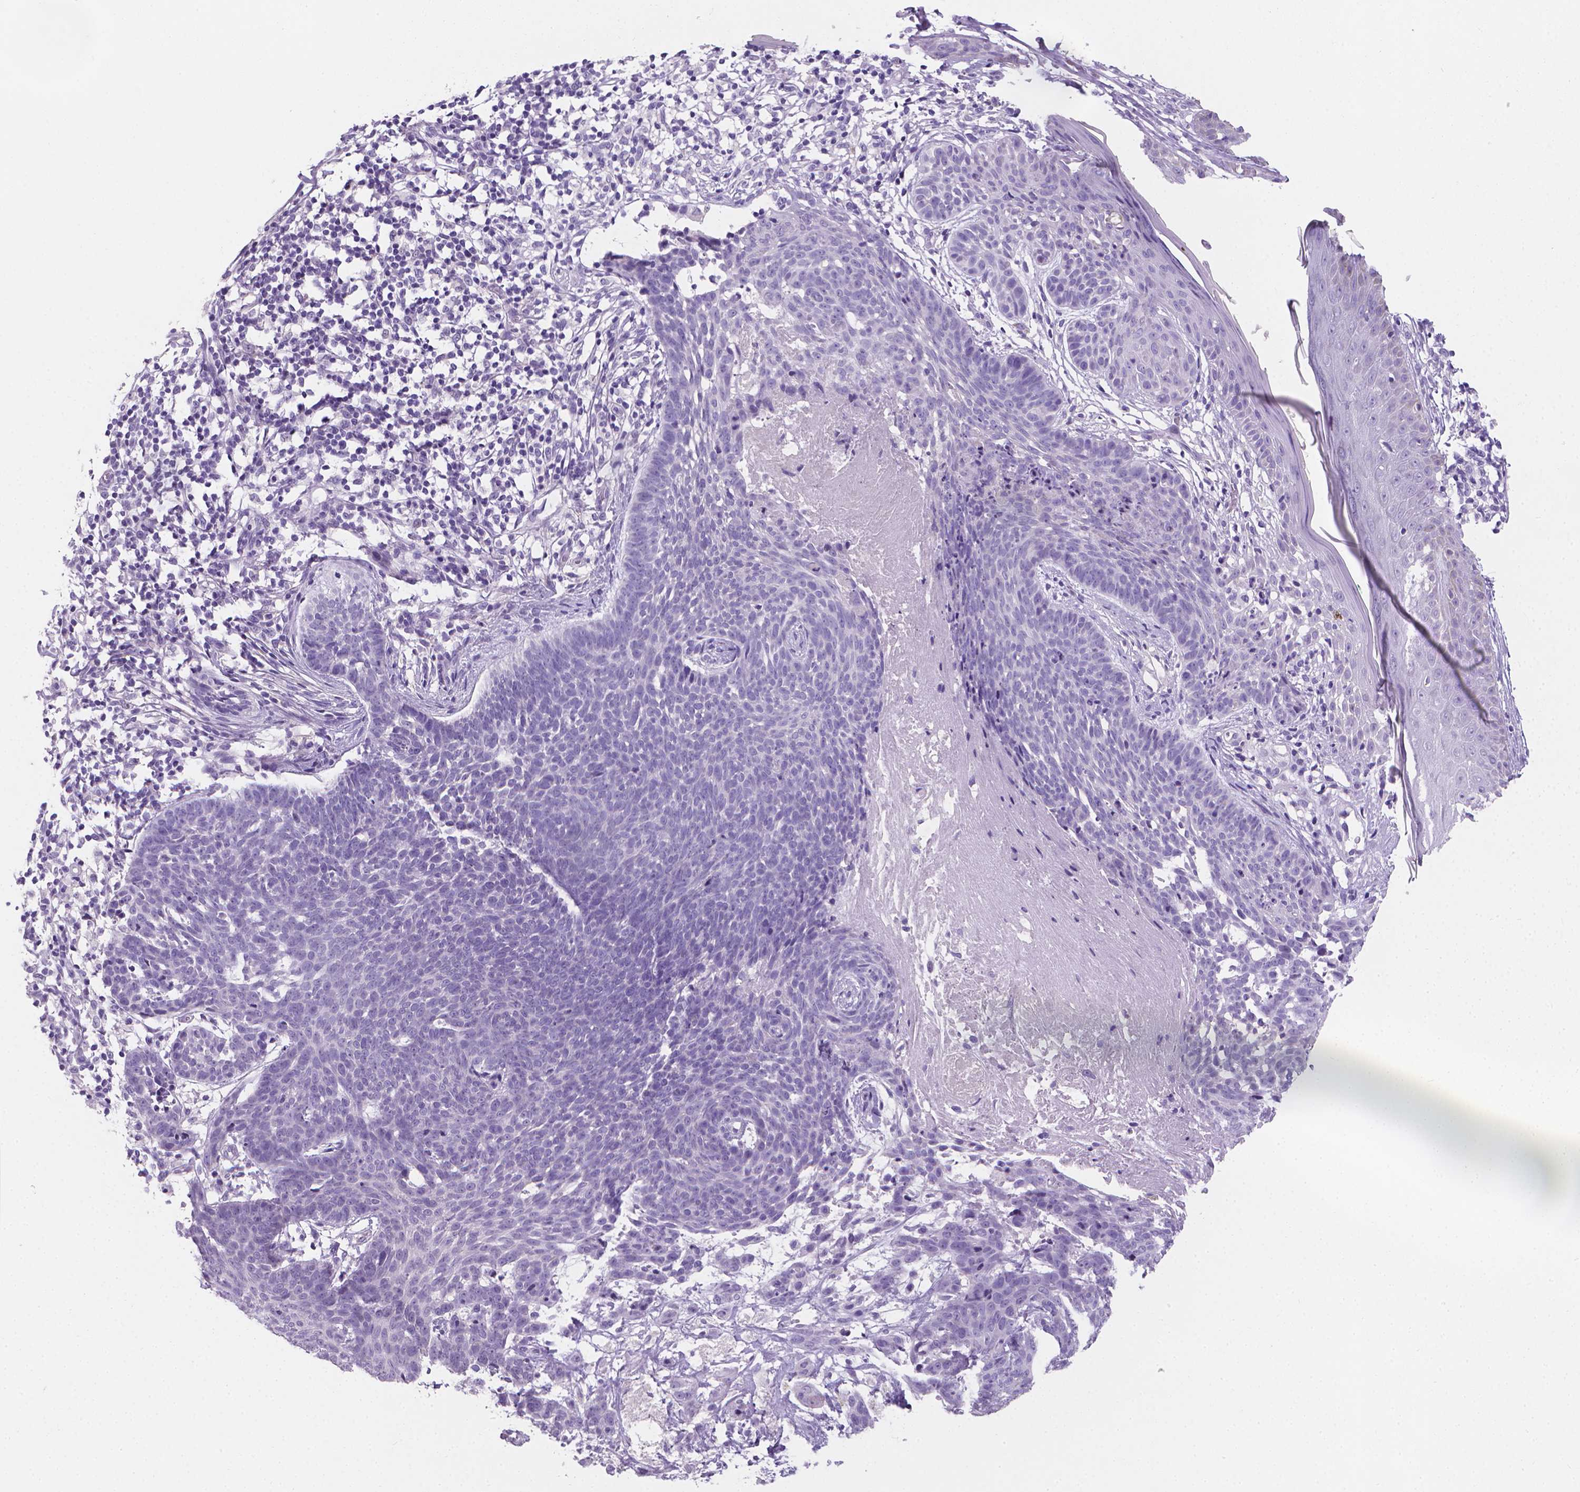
{"staining": {"intensity": "negative", "quantity": "none", "location": "none"}, "tissue": "skin cancer", "cell_type": "Tumor cells", "image_type": "cancer", "snomed": [{"axis": "morphology", "description": "Basal cell carcinoma"}, {"axis": "topography", "description": "Skin"}], "caption": "A photomicrograph of human skin cancer is negative for staining in tumor cells. The staining is performed using DAB brown chromogen with nuclei counter-stained in using hematoxylin.", "gene": "XPNPEP2", "patient": {"sex": "male", "age": 85}}